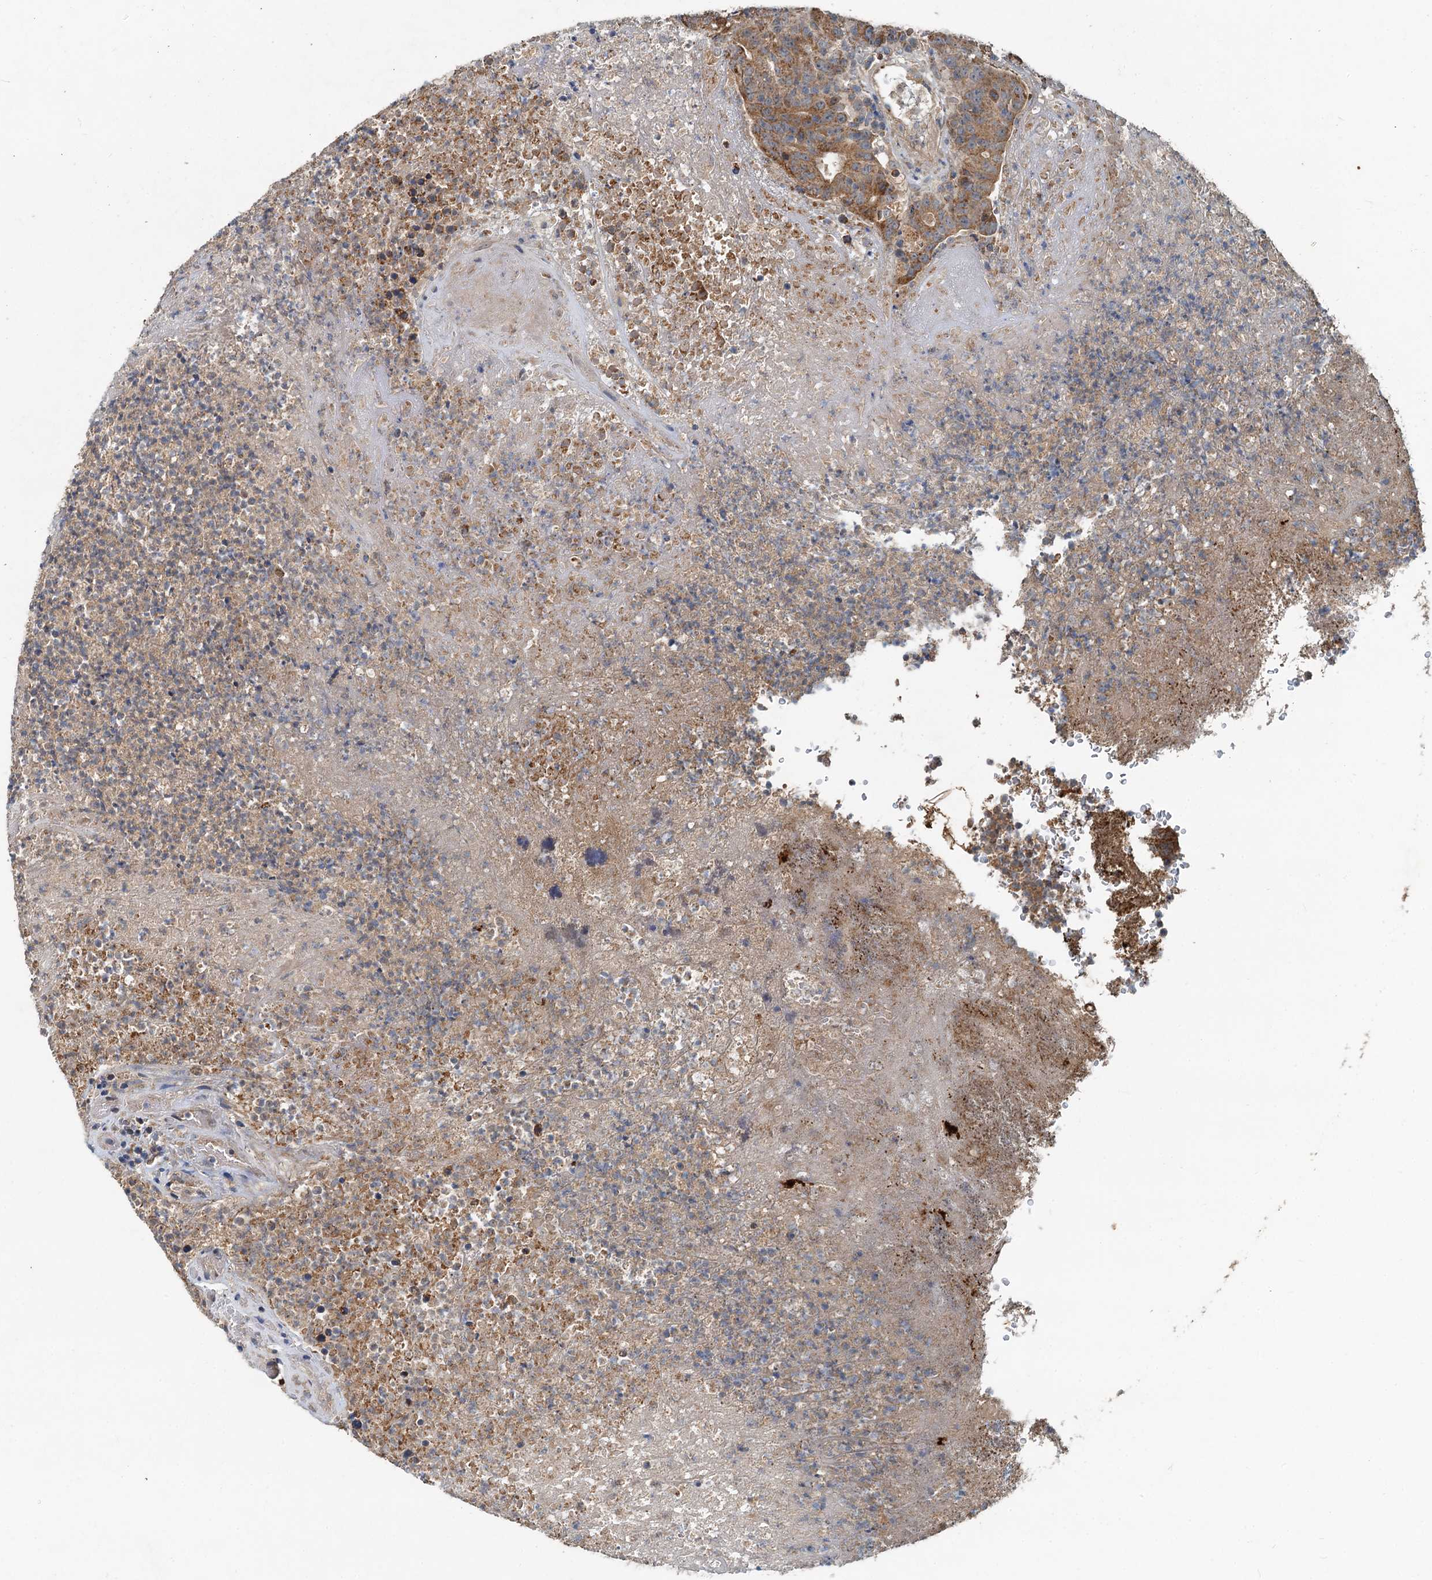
{"staining": {"intensity": "moderate", "quantity": ">75%", "location": "cytoplasmic/membranous"}, "tissue": "colorectal cancer", "cell_type": "Tumor cells", "image_type": "cancer", "snomed": [{"axis": "morphology", "description": "Adenocarcinoma, NOS"}, {"axis": "topography", "description": "Colon"}], "caption": "Immunohistochemical staining of colorectal cancer demonstrates moderate cytoplasmic/membranous protein staining in approximately >75% of tumor cells. (DAB (3,3'-diaminobenzidine) = brown stain, brightfield microscopy at high magnification).", "gene": "CEP68", "patient": {"sex": "female", "age": 75}}